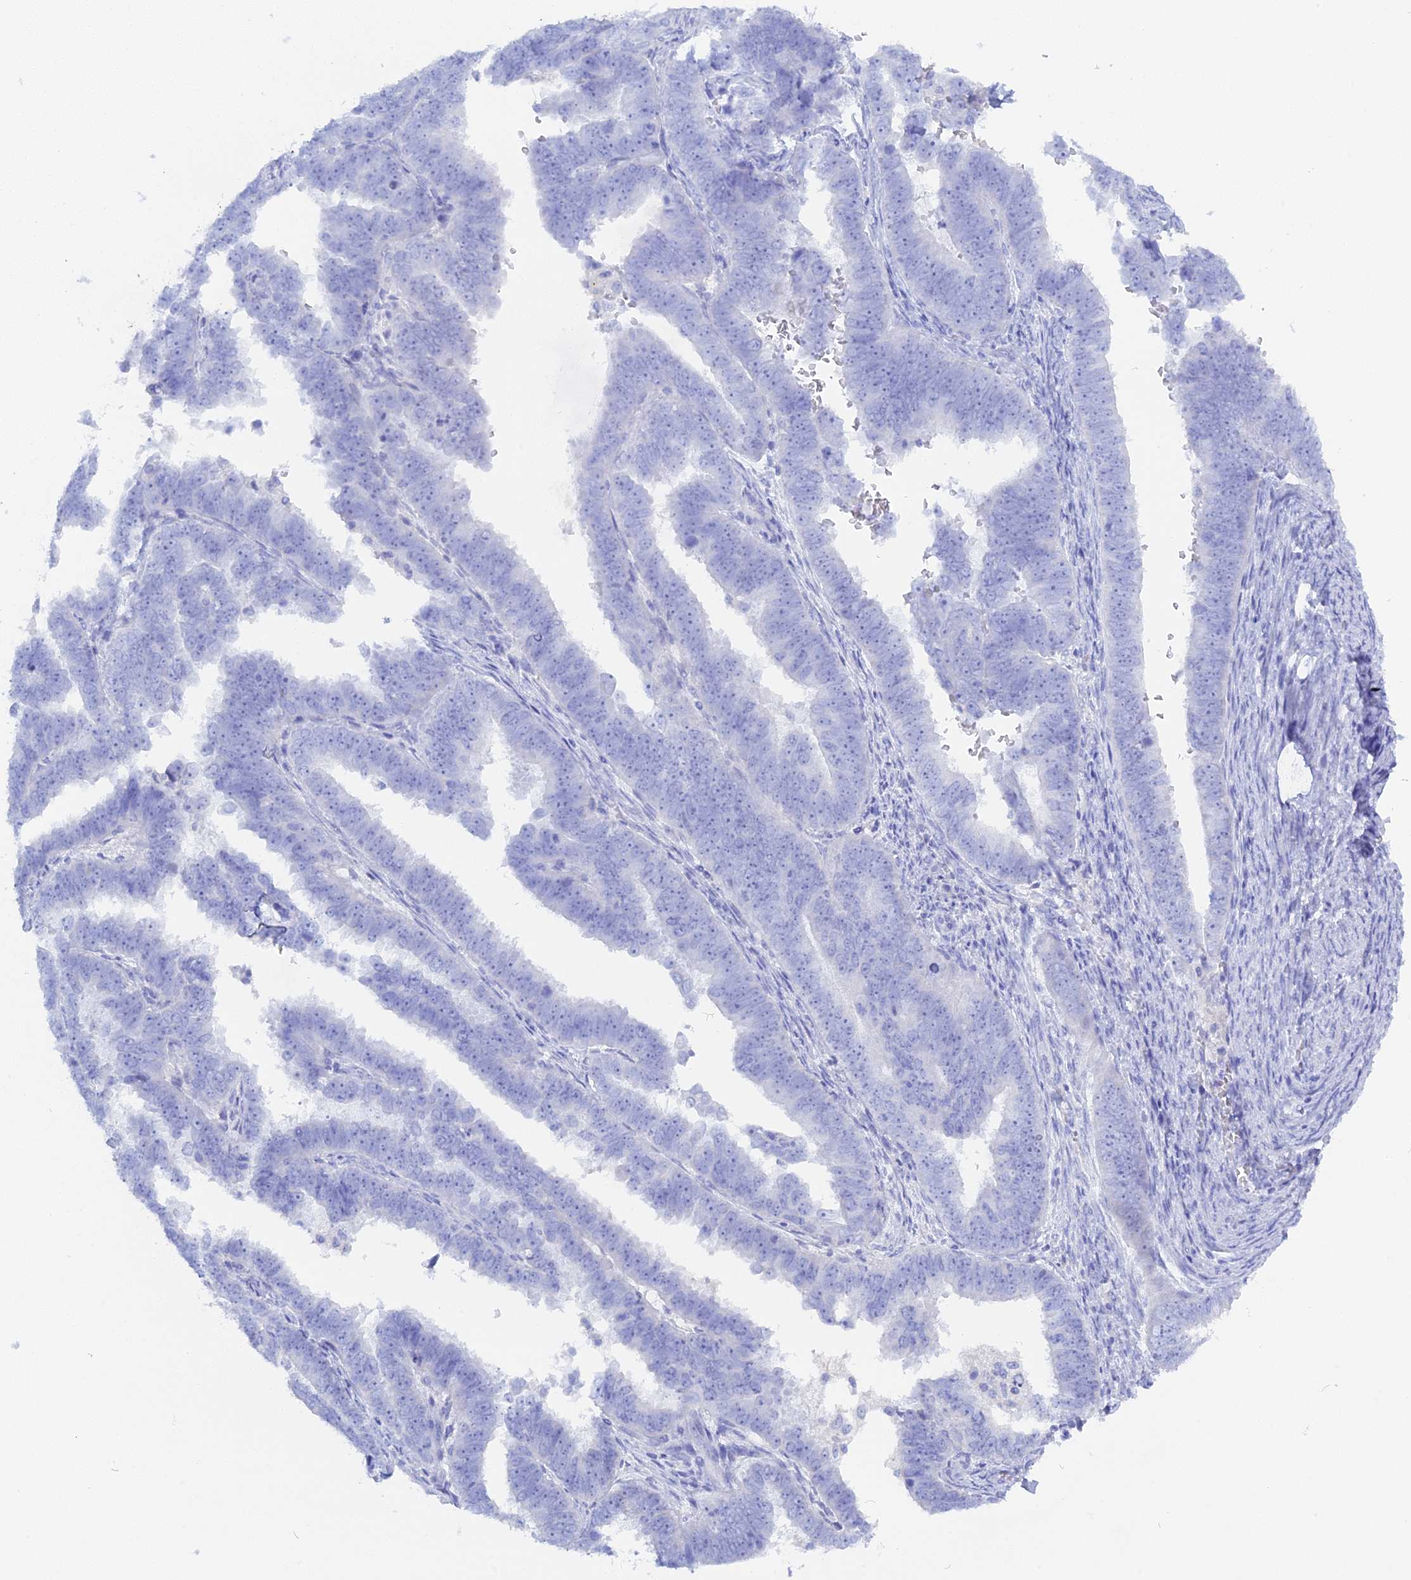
{"staining": {"intensity": "negative", "quantity": "none", "location": "none"}, "tissue": "endometrial cancer", "cell_type": "Tumor cells", "image_type": "cancer", "snomed": [{"axis": "morphology", "description": "Adenocarcinoma, NOS"}, {"axis": "topography", "description": "Endometrium"}], "caption": "Tumor cells are negative for brown protein staining in endometrial cancer (adenocarcinoma). (Stains: DAB (3,3'-diaminobenzidine) immunohistochemistry with hematoxylin counter stain, Microscopy: brightfield microscopy at high magnification).", "gene": "ADGRA1", "patient": {"sex": "female", "age": 75}}